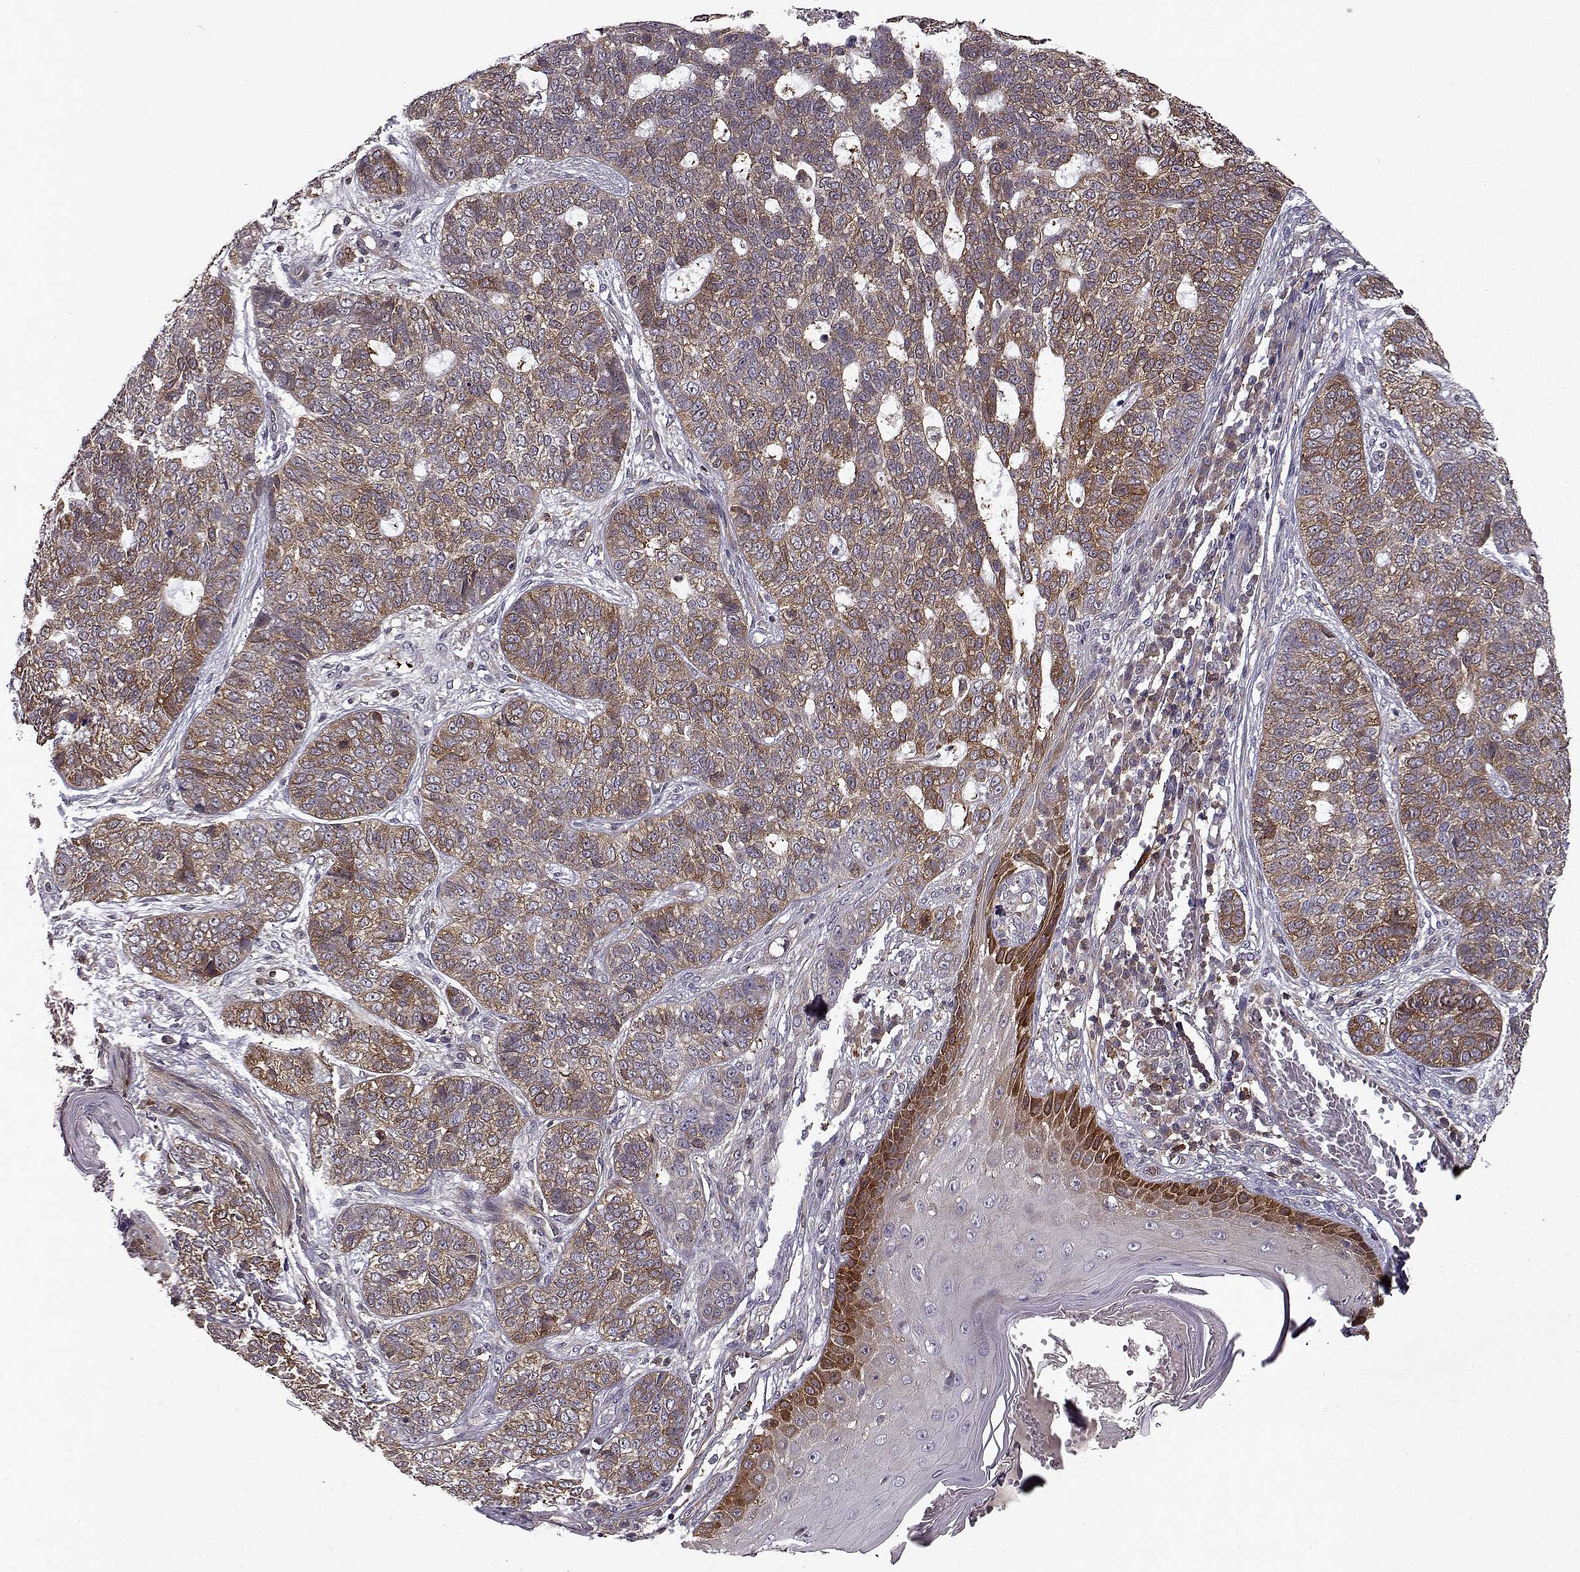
{"staining": {"intensity": "moderate", "quantity": ">75%", "location": "cytoplasmic/membranous"}, "tissue": "skin cancer", "cell_type": "Tumor cells", "image_type": "cancer", "snomed": [{"axis": "morphology", "description": "Basal cell carcinoma"}, {"axis": "topography", "description": "Skin"}], "caption": "There is medium levels of moderate cytoplasmic/membranous positivity in tumor cells of skin cancer, as demonstrated by immunohistochemical staining (brown color).", "gene": "RANBP1", "patient": {"sex": "female", "age": 69}}